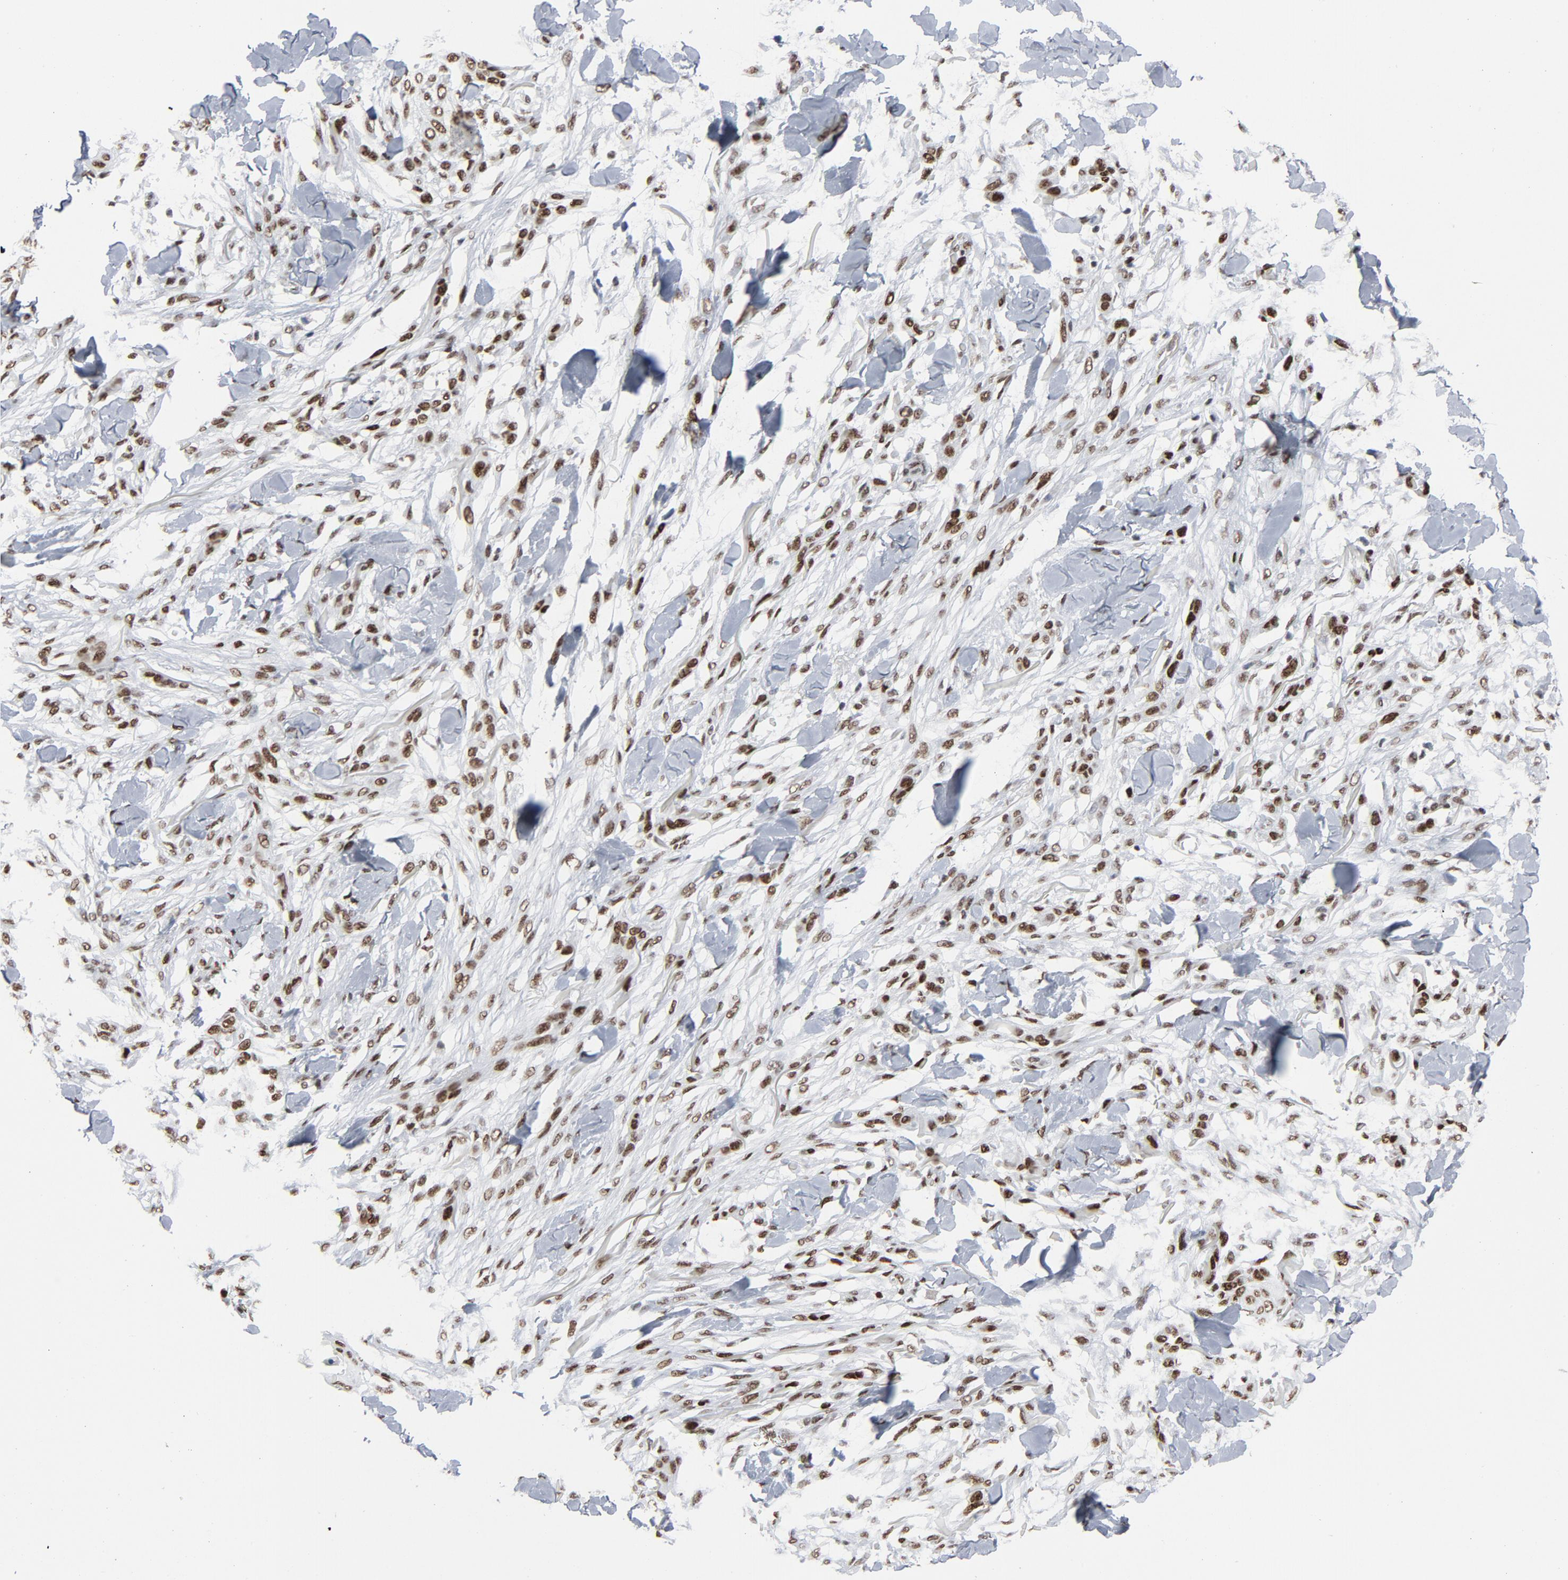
{"staining": {"intensity": "moderate", "quantity": ">75%", "location": "nuclear"}, "tissue": "skin cancer", "cell_type": "Tumor cells", "image_type": "cancer", "snomed": [{"axis": "morphology", "description": "Normal tissue, NOS"}, {"axis": "morphology", "description": "Squamous cell carcinoma, NOS"}, {"axis": "topography", "description": "Skin"}], "caption": "Tumor cells demonstrate moderate nuclear expression in about >75% of cells in skin cancer.", "gene": "HSF1", "patient": {"sex": "female", "age": 59}}